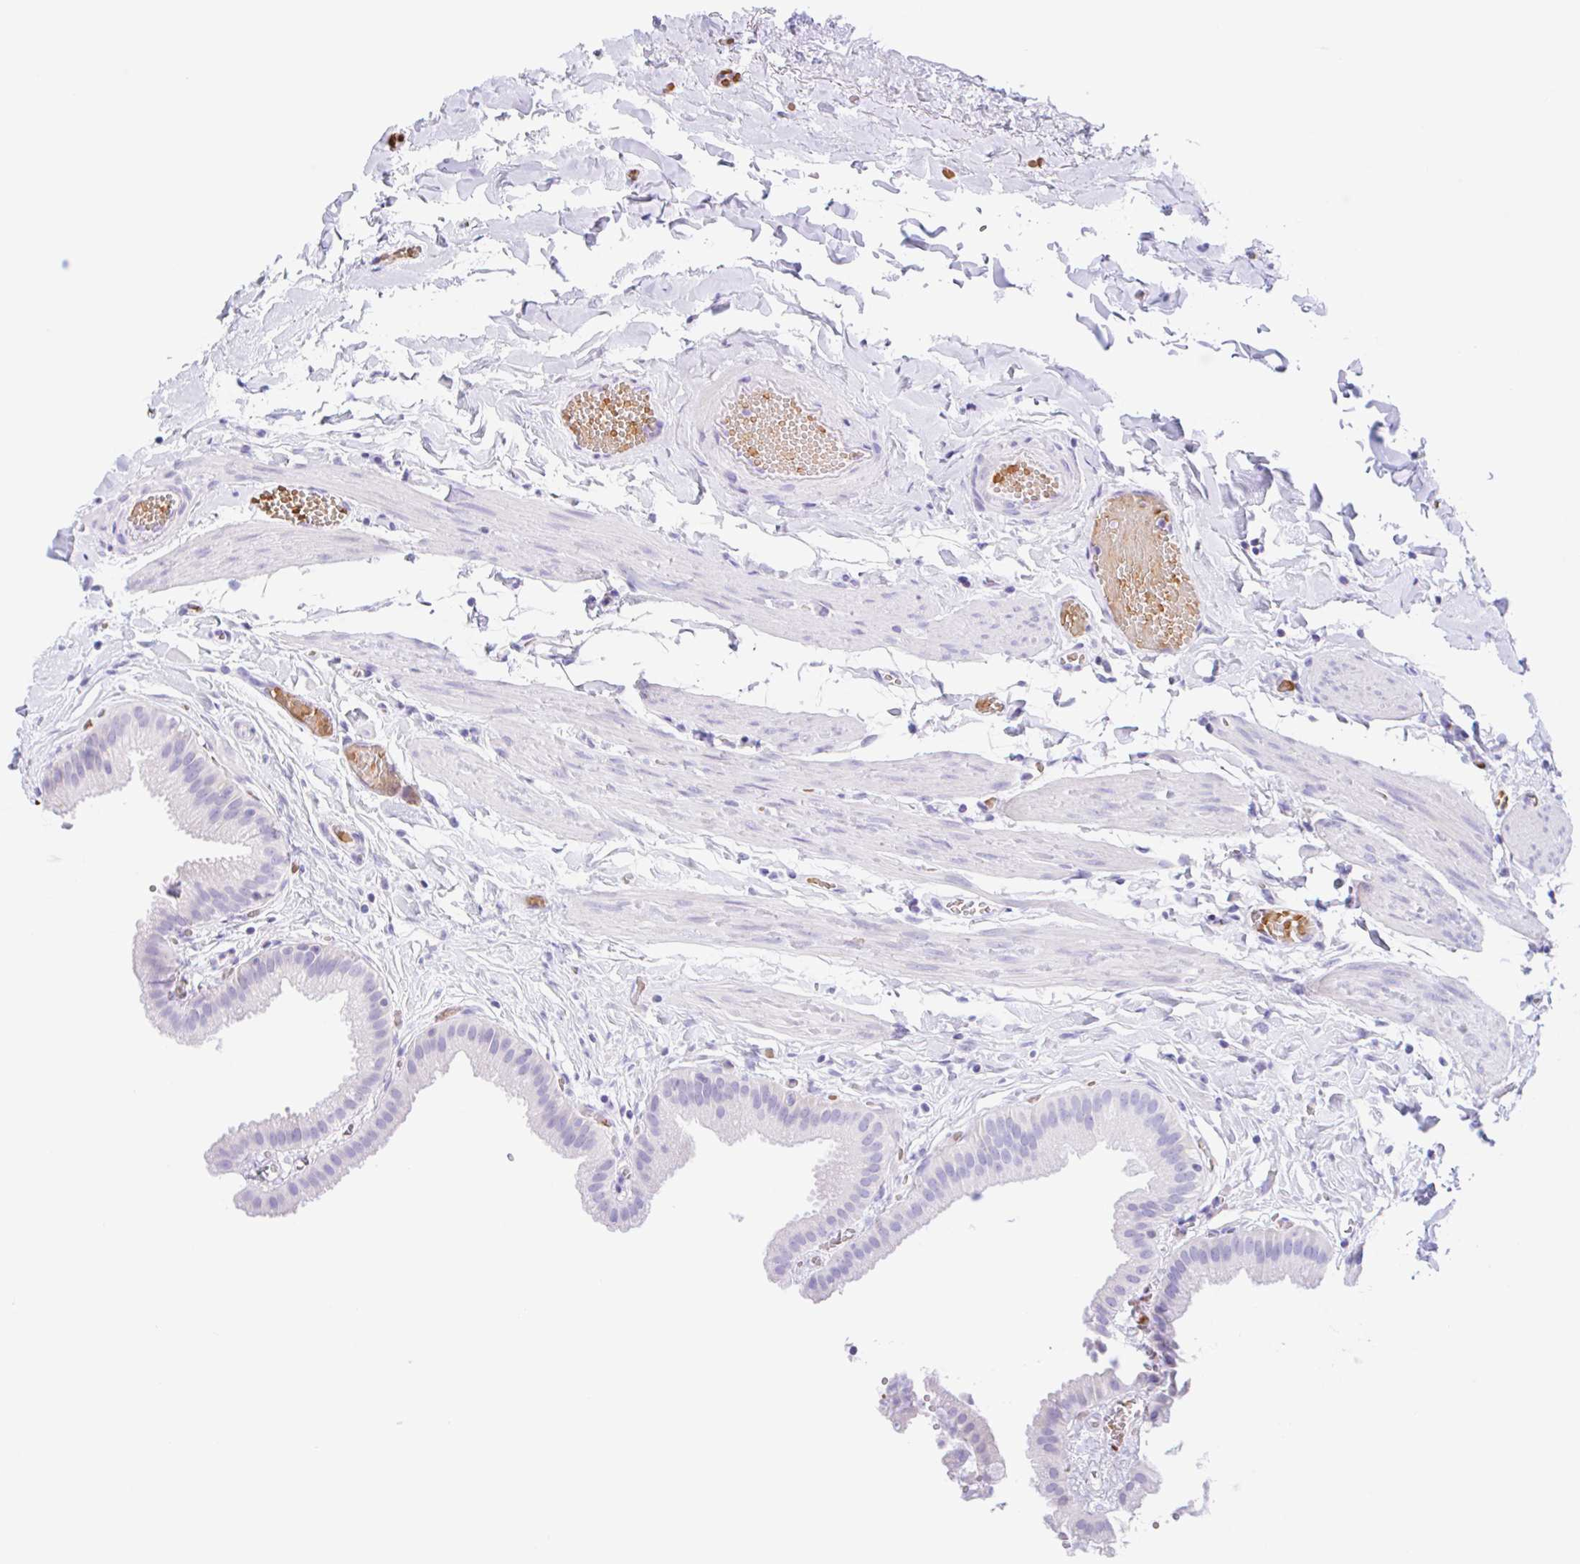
{"staining": {"intensity": "negative", "quantity": "none", "location": "none"}, "tissue": "gallbladder", "cell_type": "Glandular cells", "image_type": "normal", "snomed": [{"axis": "morphology", "description": "Normal tissue, NOS"}, {"axis": "topography", "description": "Gallbladder"}], "caption": "Gallbladder stained for a protein using immunohistochemistry (IHC) displays no positivity glandular cells.", "gene": "ANKRD9", "patient": {"sex": "female", "age": 63}}